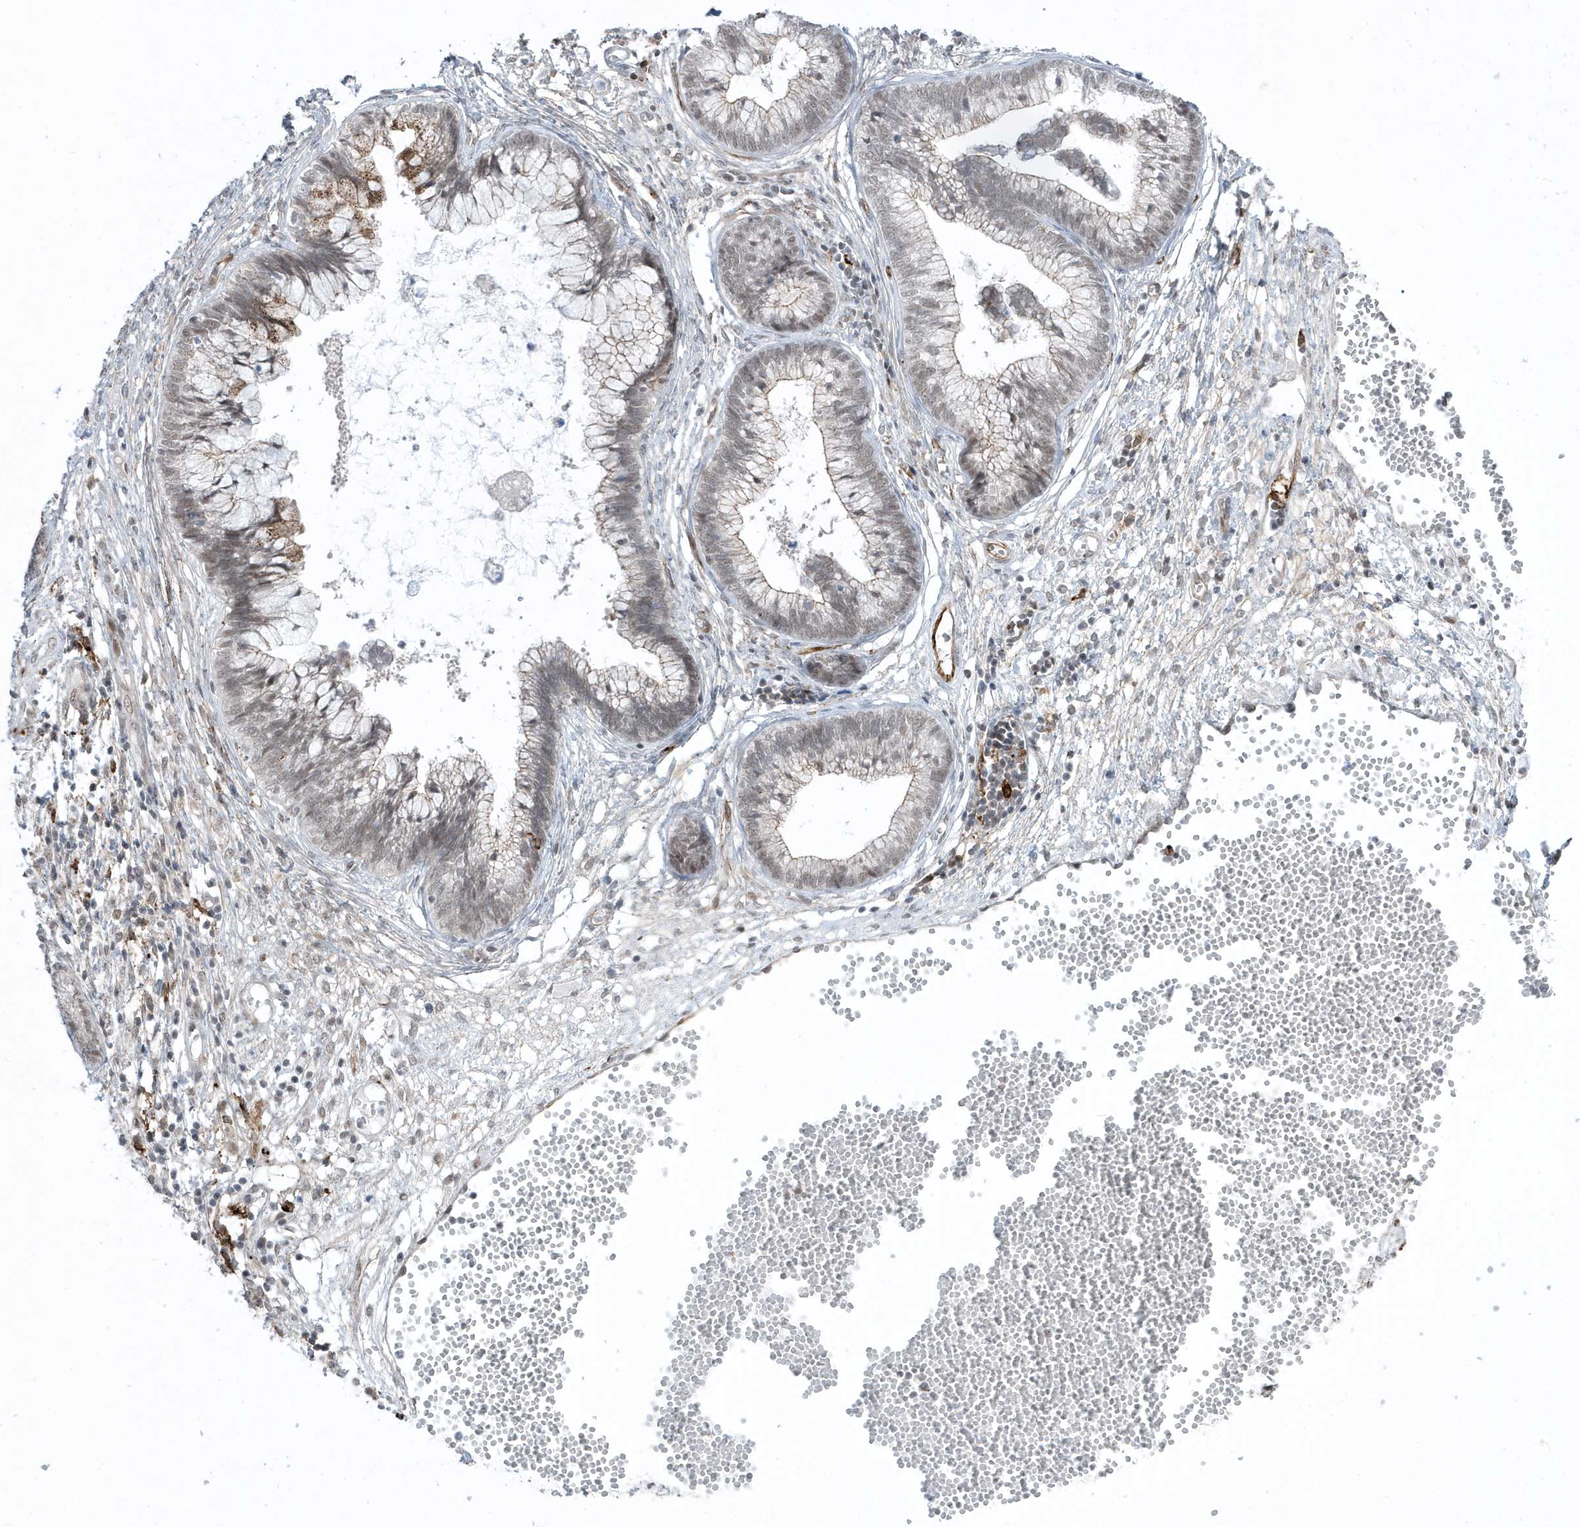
{"staining": {"intensity": "weak", "quantity": ">75%", "location": "nuclear"}, "tissue": "cervical cancer", "cell_type": "Tumor cells", "image_type": "cancer", "snomed": [{"axis": "morphology", "description": "Adenocarcinoma, NOS"}, {"axis": "topography", "description": "Cervix"}], "caption": "Human cervical cancer (adenocarcinoma) stained with a protein marker shows weak staining in tumor cells.", "gene": "ADAMTSL3", "patient": {"sex": "female", "age": 44}}